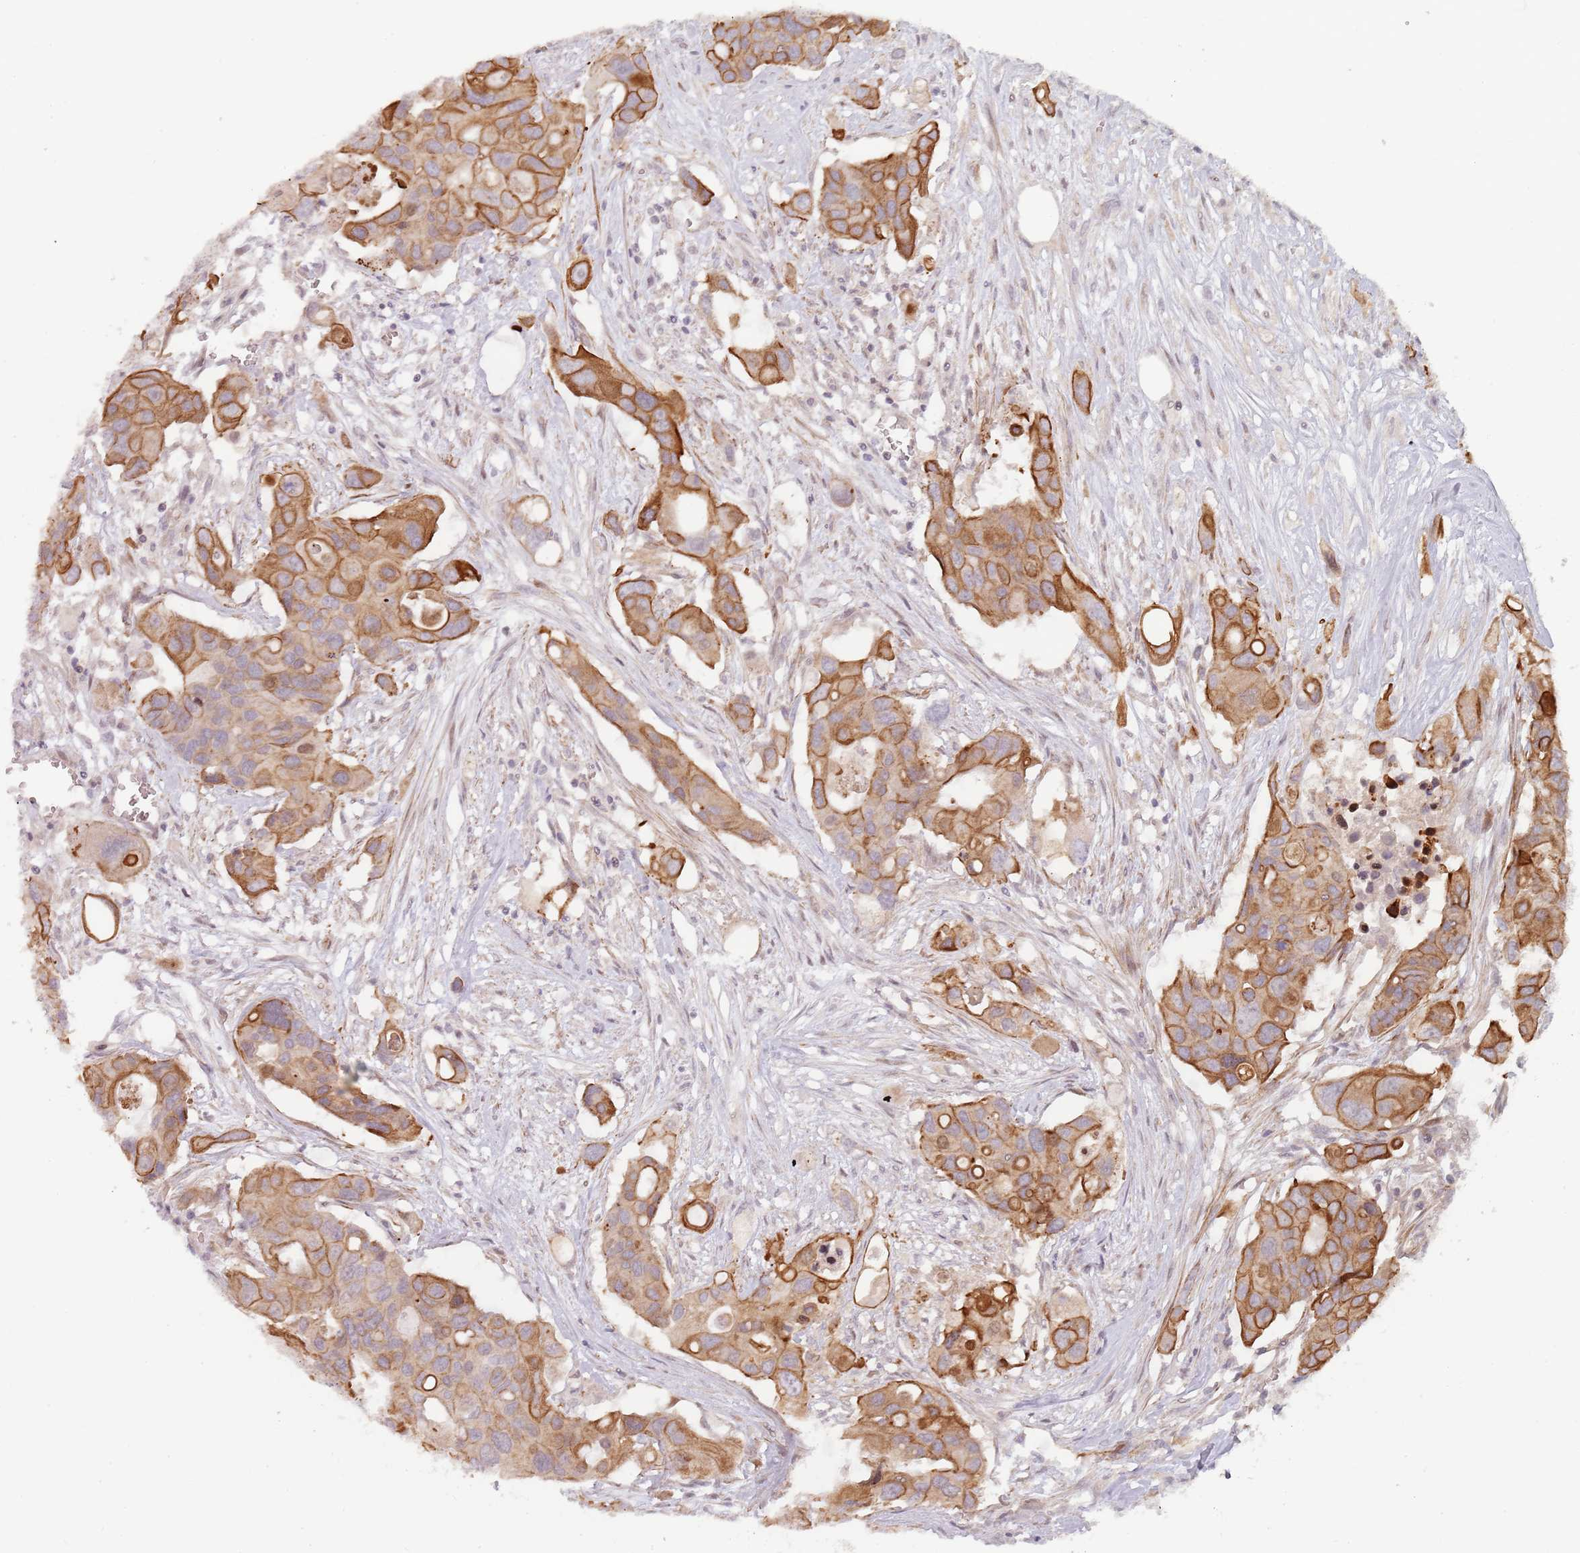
{"staining": {"intensity": "moderate", "quantity": ">75%", "location": "cytoplasmic/membranous"}, "tissue": "colorectal cancer", "cell_type": "Tumor cells", "image_type": "cancer", "snomed": [{"axis": "morphology", "description": "Adenocarcinoma, NOS"}, {"axis": "topography", "description": "Colon"}], "caption": "There is medium levels of moderate cytoplasmic/membranous expression in tumor cells of adenocarcinoma (colorectal), as demonstrated by immunohistochemical staining (brown color).", "gene": "RPS6KA2", "patient": {"sex": "male", "age": 77}}